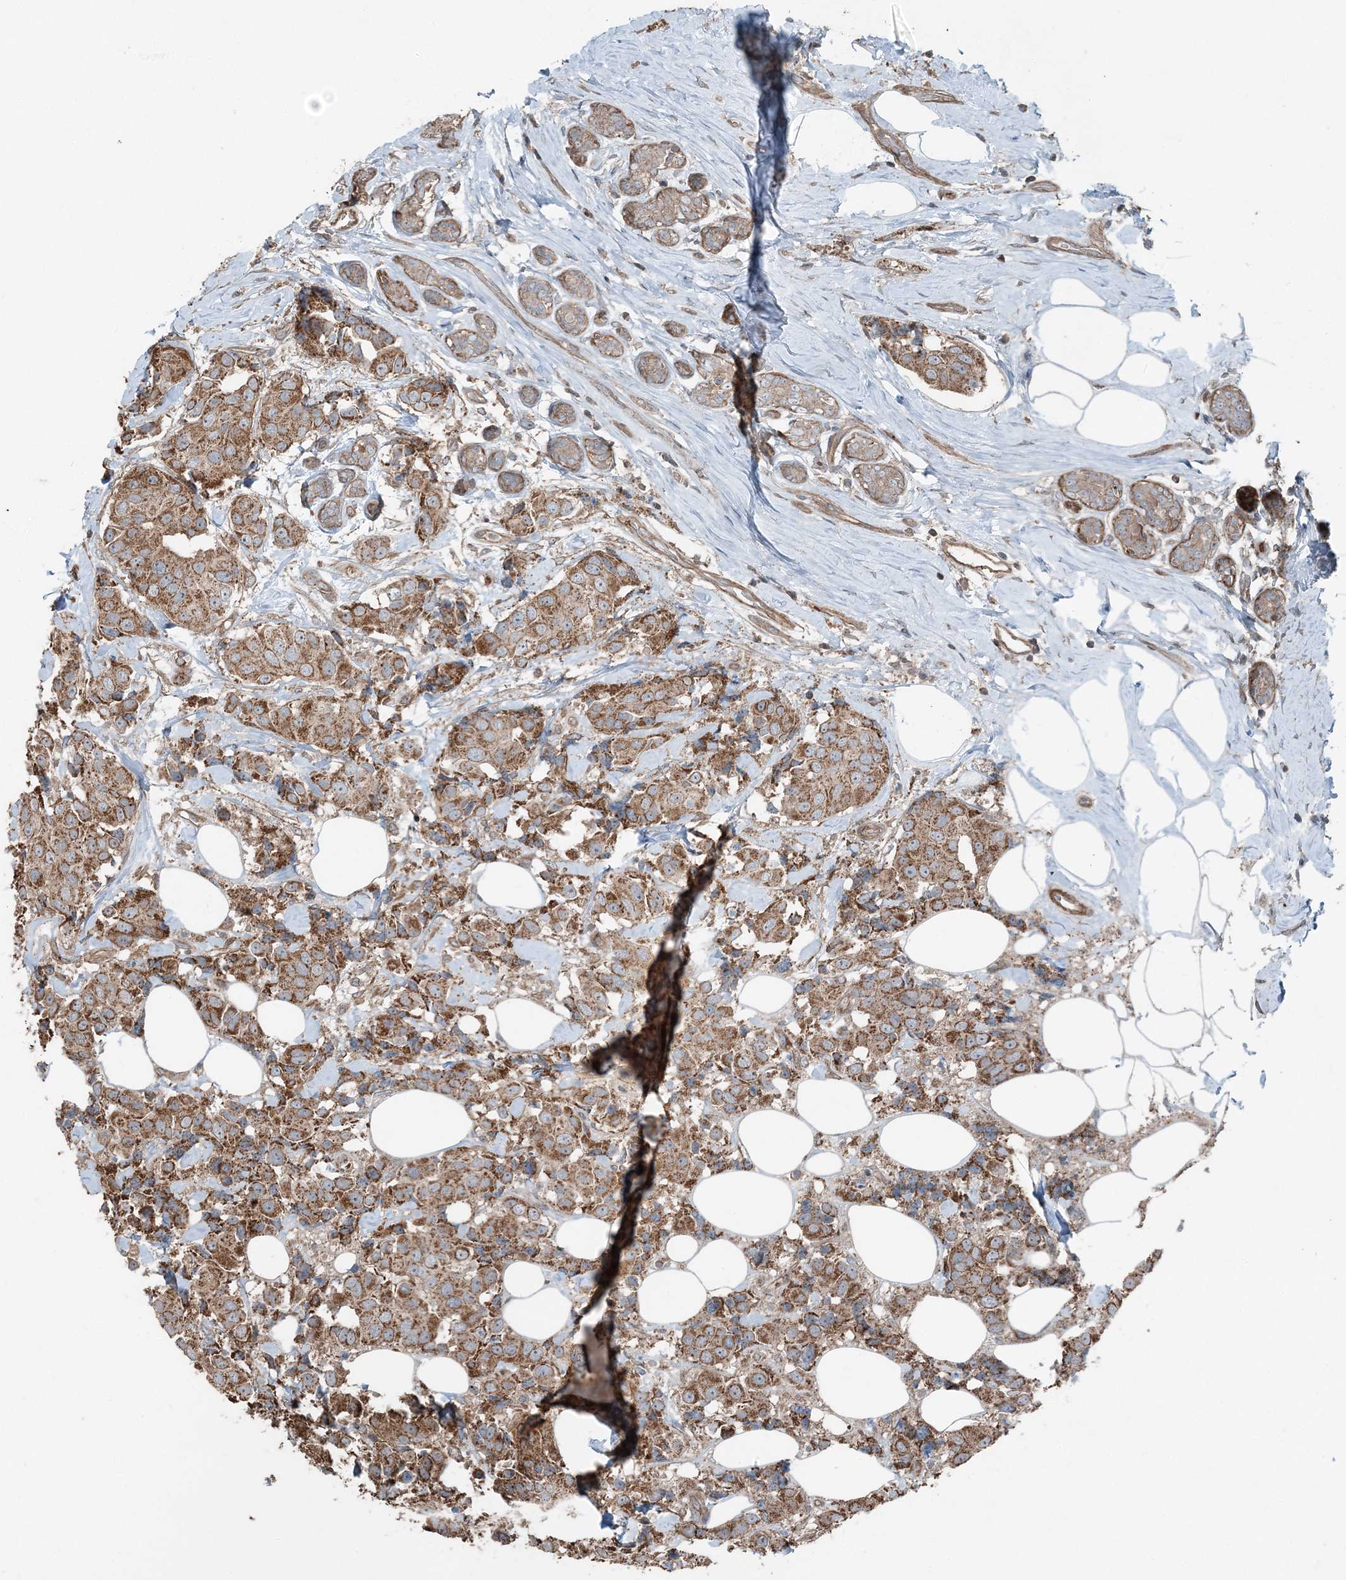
{"staining": {"intensity": "moderate", "quantity": ">75%", "location": "cytoplasmic/membranous"}, "tissue": "breast cancer", "cell_type": "Tumor cells", "image_type": "cancer", "snomed": [{"axis": "morphology", "description": "Normal tissue, NOS"}, {"axis": "morphology", "description": "Duct carcinoma"}, {"axis": "topography", "description": "Breast"}], "caption": "A brown stain highlights moderate cytoplasmic/membranous staining of a protein in intraductal carcinoma (breast) tumor cells.", "gene": "KY", "patient": {"sex": "female", "age": 39}}